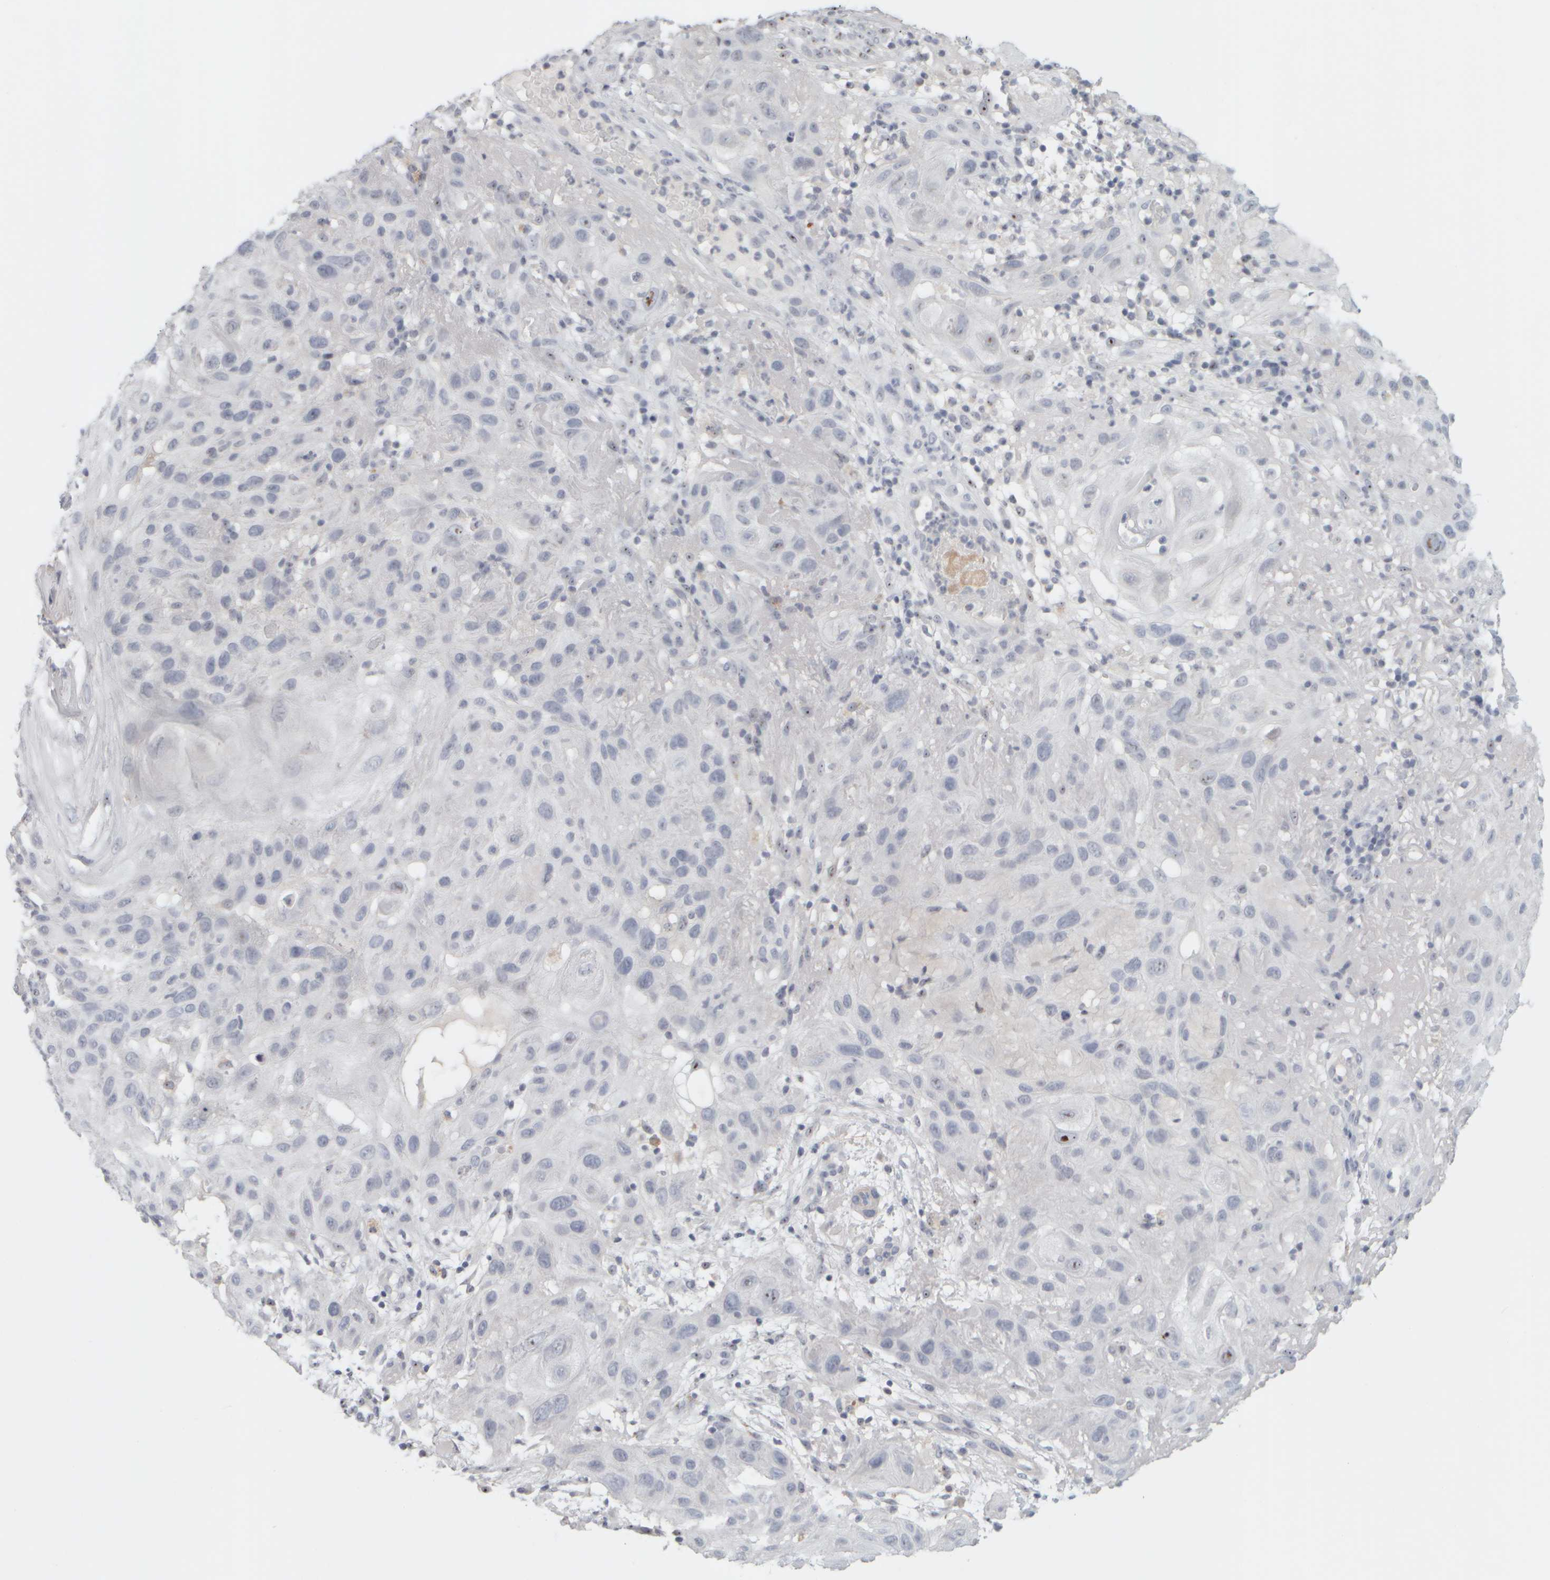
{"staining": {"intensity": "moderate", "quantity": "<25%", "location": "nuclear"}, "tissue": "skin cancer", "cell_type": "Tumor cells", "image_type": "cancer", "snomed": [{"axis": "morphology", "description": "Squamous cell carcinoma, NOS"}, {"axis": "topography", "description": "Skin"}], "caption": "Brown immunohistochemical staining in squamous cell carcinoma (skin) demonstrates moderate nuclear positivity in about <25% of tumor cells.", "gene": "DCXR", "patient": {"sex": "female", "age": 96}}